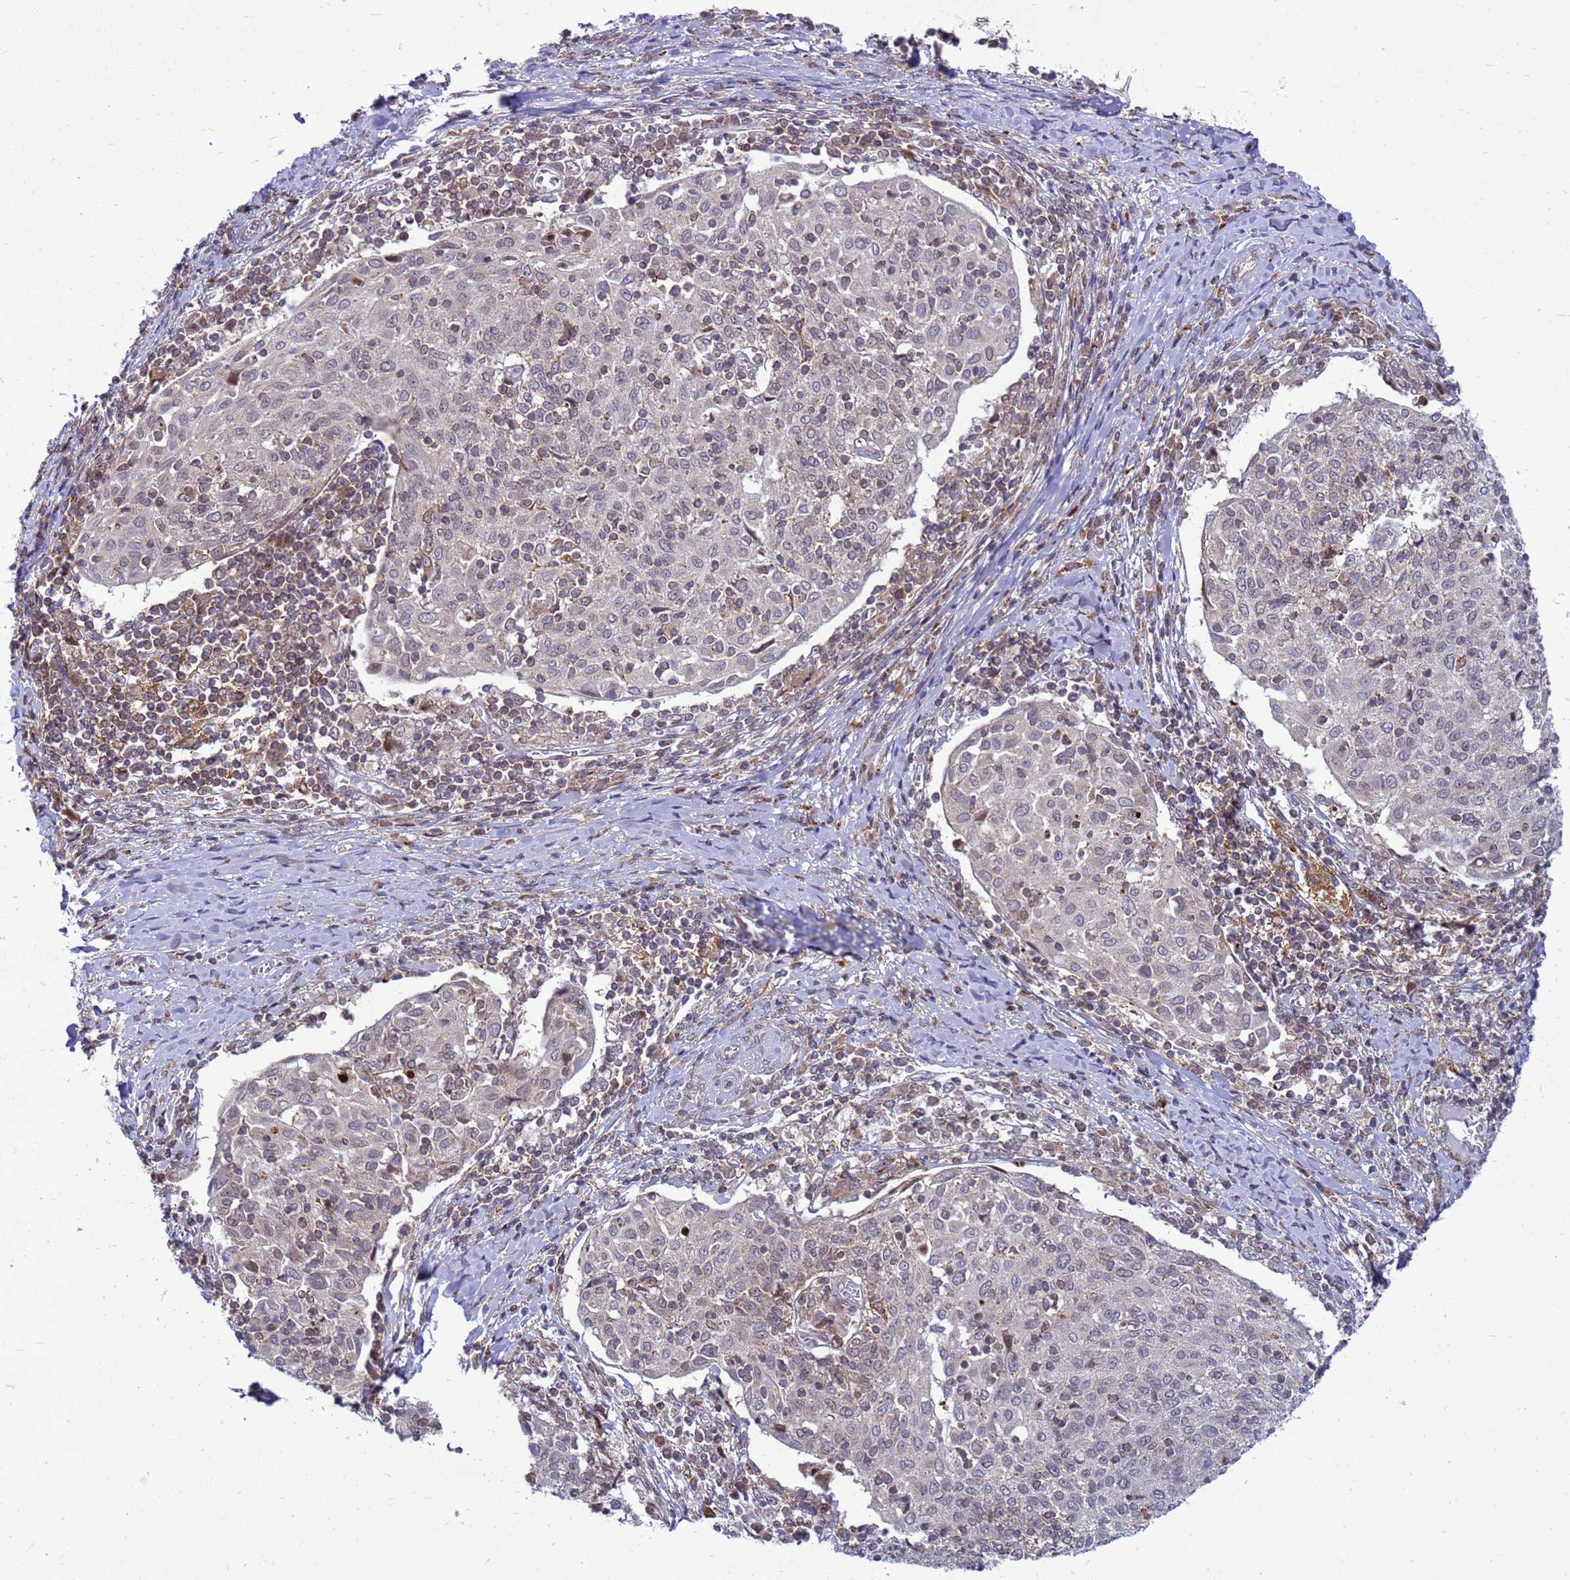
{"staining": {"intensity": "negative", "quantity": "none", "location": "none"}, "tissue": "cervical cancer", "cell_type": "Tumor cells", "image_type": "cancer", "snomed": [{"axis": "morphology", "description": "Squamous cell carcinoma, NOS"}, {"axis": "topography", "description": "Cervix"}], "caption": "IHC image of neoplastic tissue: human cervical cancer (squamous cell carcinoma) stained with DAB reveals no significant protein expression in tumor cells.", "gene": "C12orf43", "patient": {"sex": "female", "age": 52}}